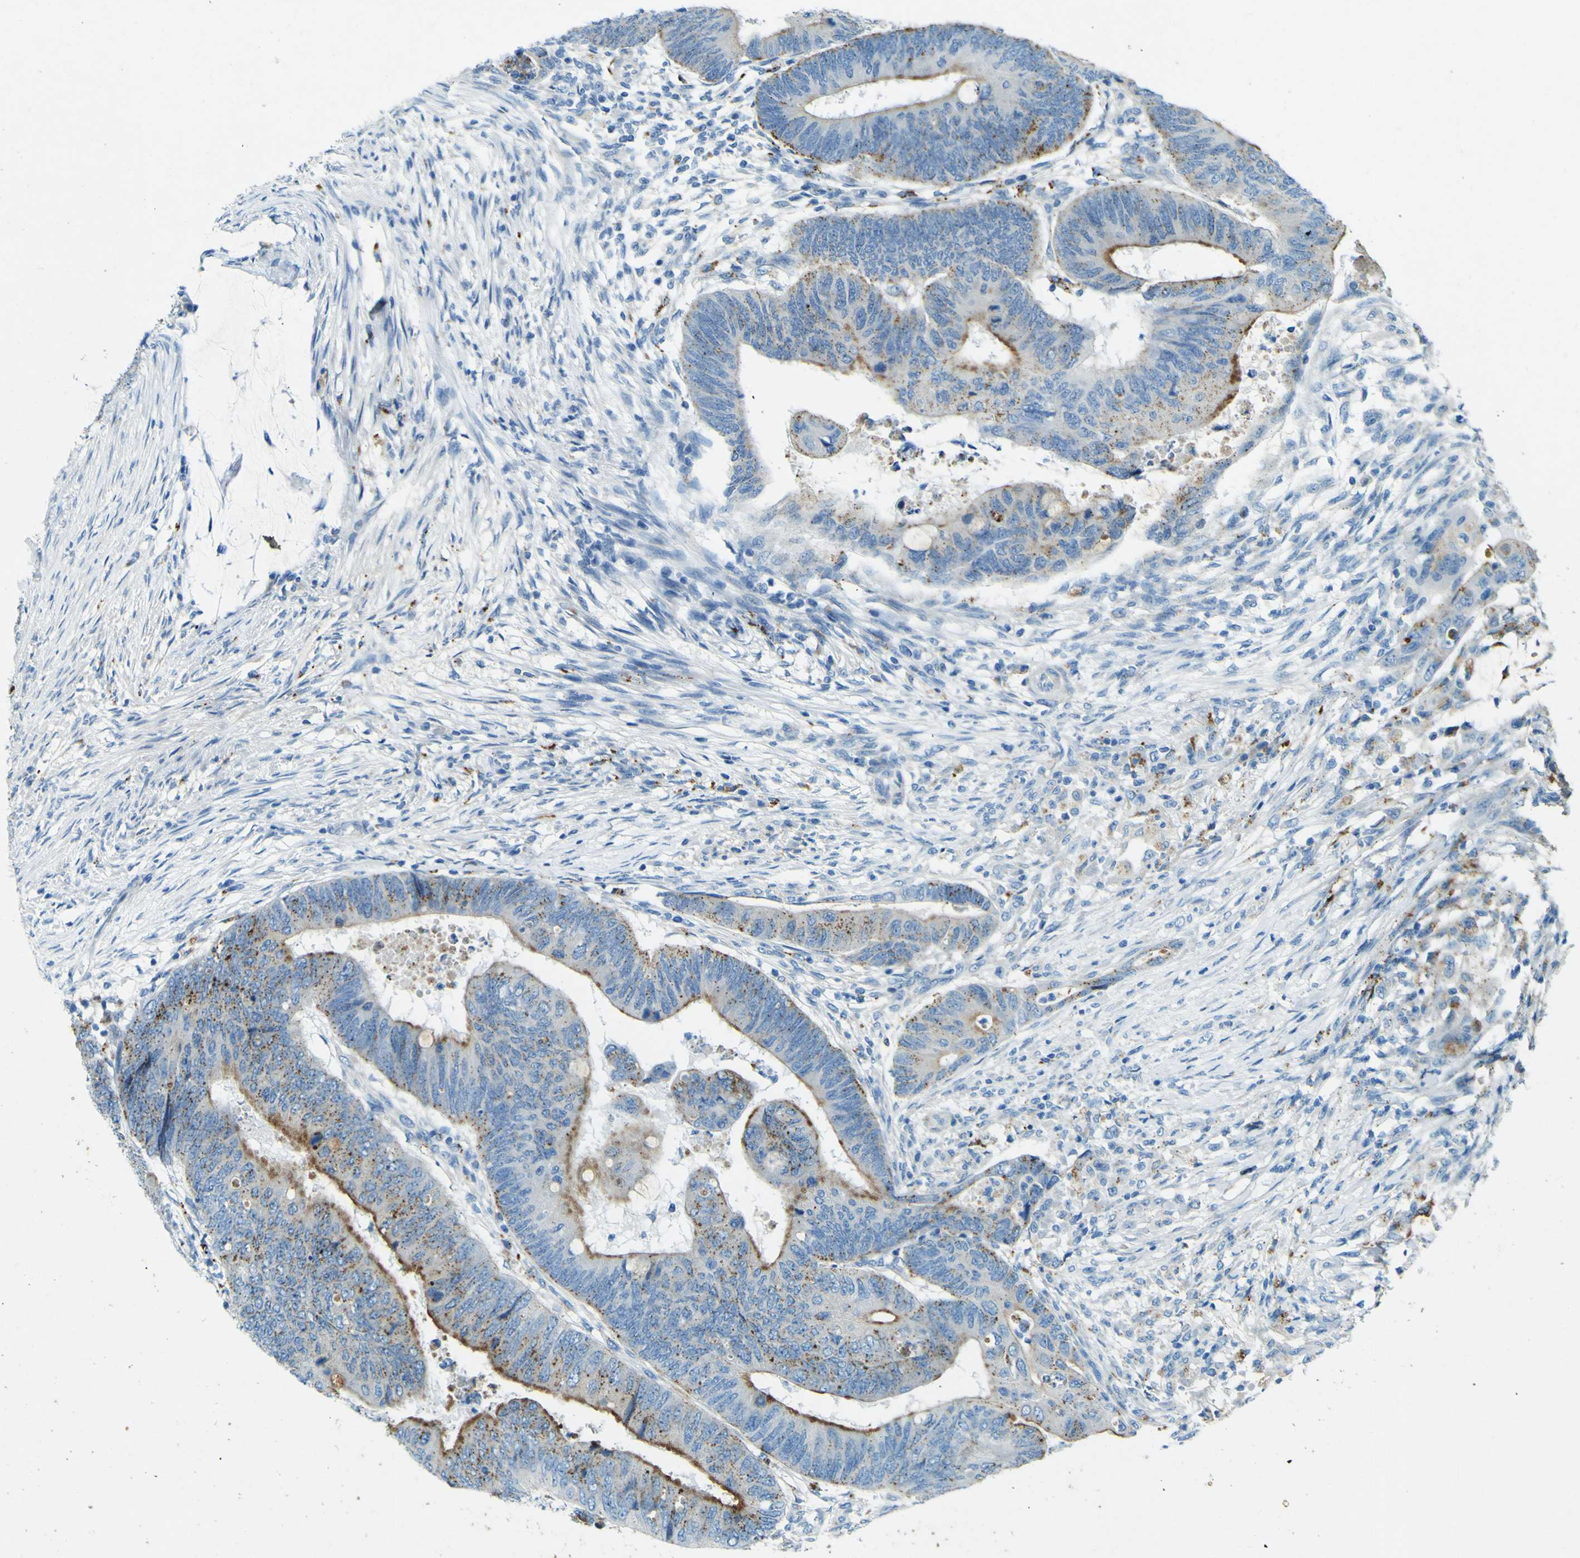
{"staining": {"intensity": "moderate", "quantity": "25%-75%", "location": "cytoplasmic/membranous"}, "tissue": "colorectal cancer", "cell_type": "Tumor cells", "image_type": "cancer", "snomed": [{"axis": "morphology", "description": "Normal tissue, NOS"}, {"axis": "morphology", "description": "Adenocarcinoma, NOS"}, {"axis": "topography", "description": "Rectum"}, {"axis": "topography", "description": "Peripheral nerve tissue"}], "caption": "A high-resolution image shows immunohistochemistry staining of colorectal adenocarcinoma, which displays moderate cytoplasmic/membranous positivity in about 25%-75% of tumor cells.", "gene": "PDE9A", "patient": {"sex": "male", "age": 92}}